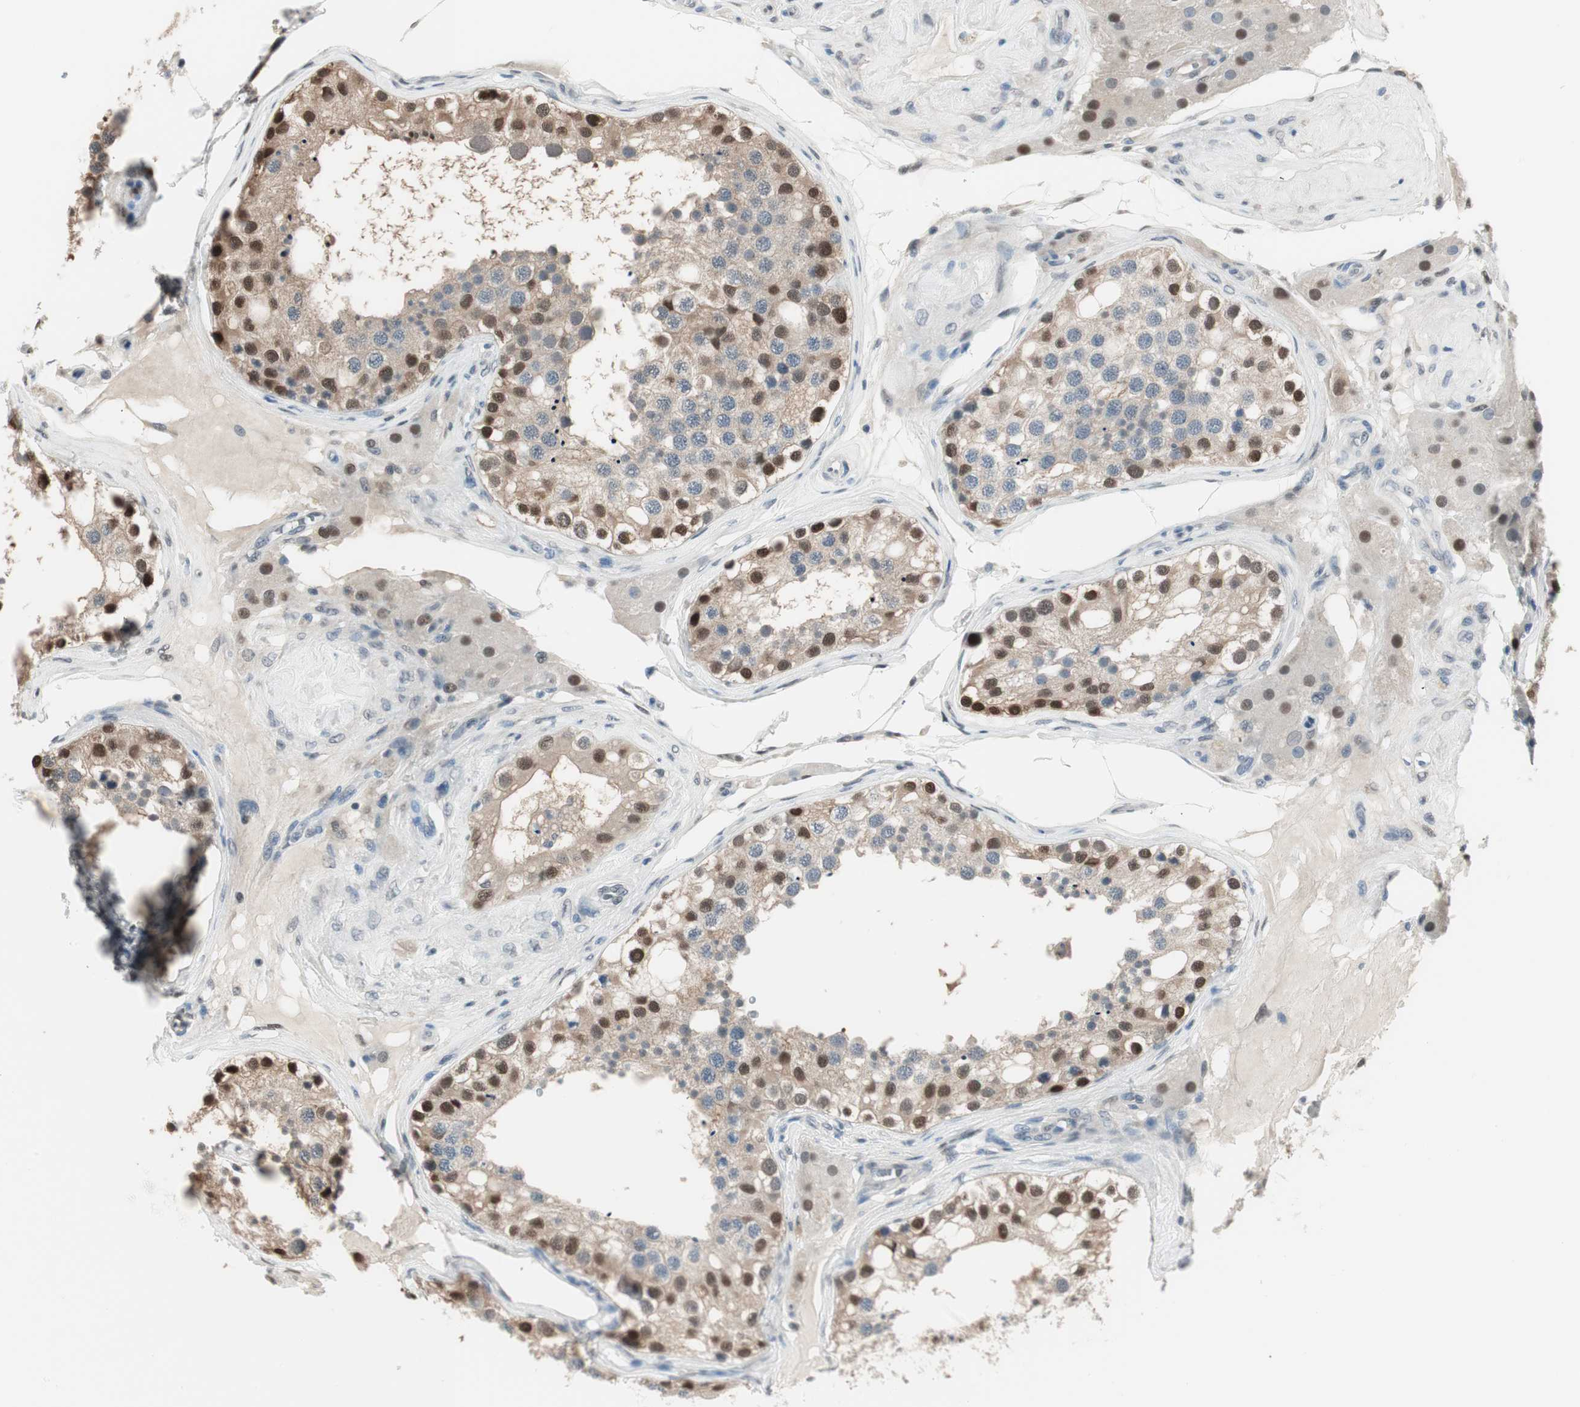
{"staining": {"intensity": "strong", "quantity": "25%-75%", "location": "nuclear"}, "tissue": "testis", "cell_type": "Cells in seminiferous ducts", "image_type": "normal", "snomed": [{"axis": "morphology", "description": "Normal tissue, NOS"}, {"axis": "topography", "description": "Testis"}], "caption": "Strong nuclear positivity for a protein is appreciated in approximately 25%-75% of cells in seminiferous ducts of unremarkable testis using IHC.", "gene": "LONP2", "patient": {"sex": "male", "age": 68}}